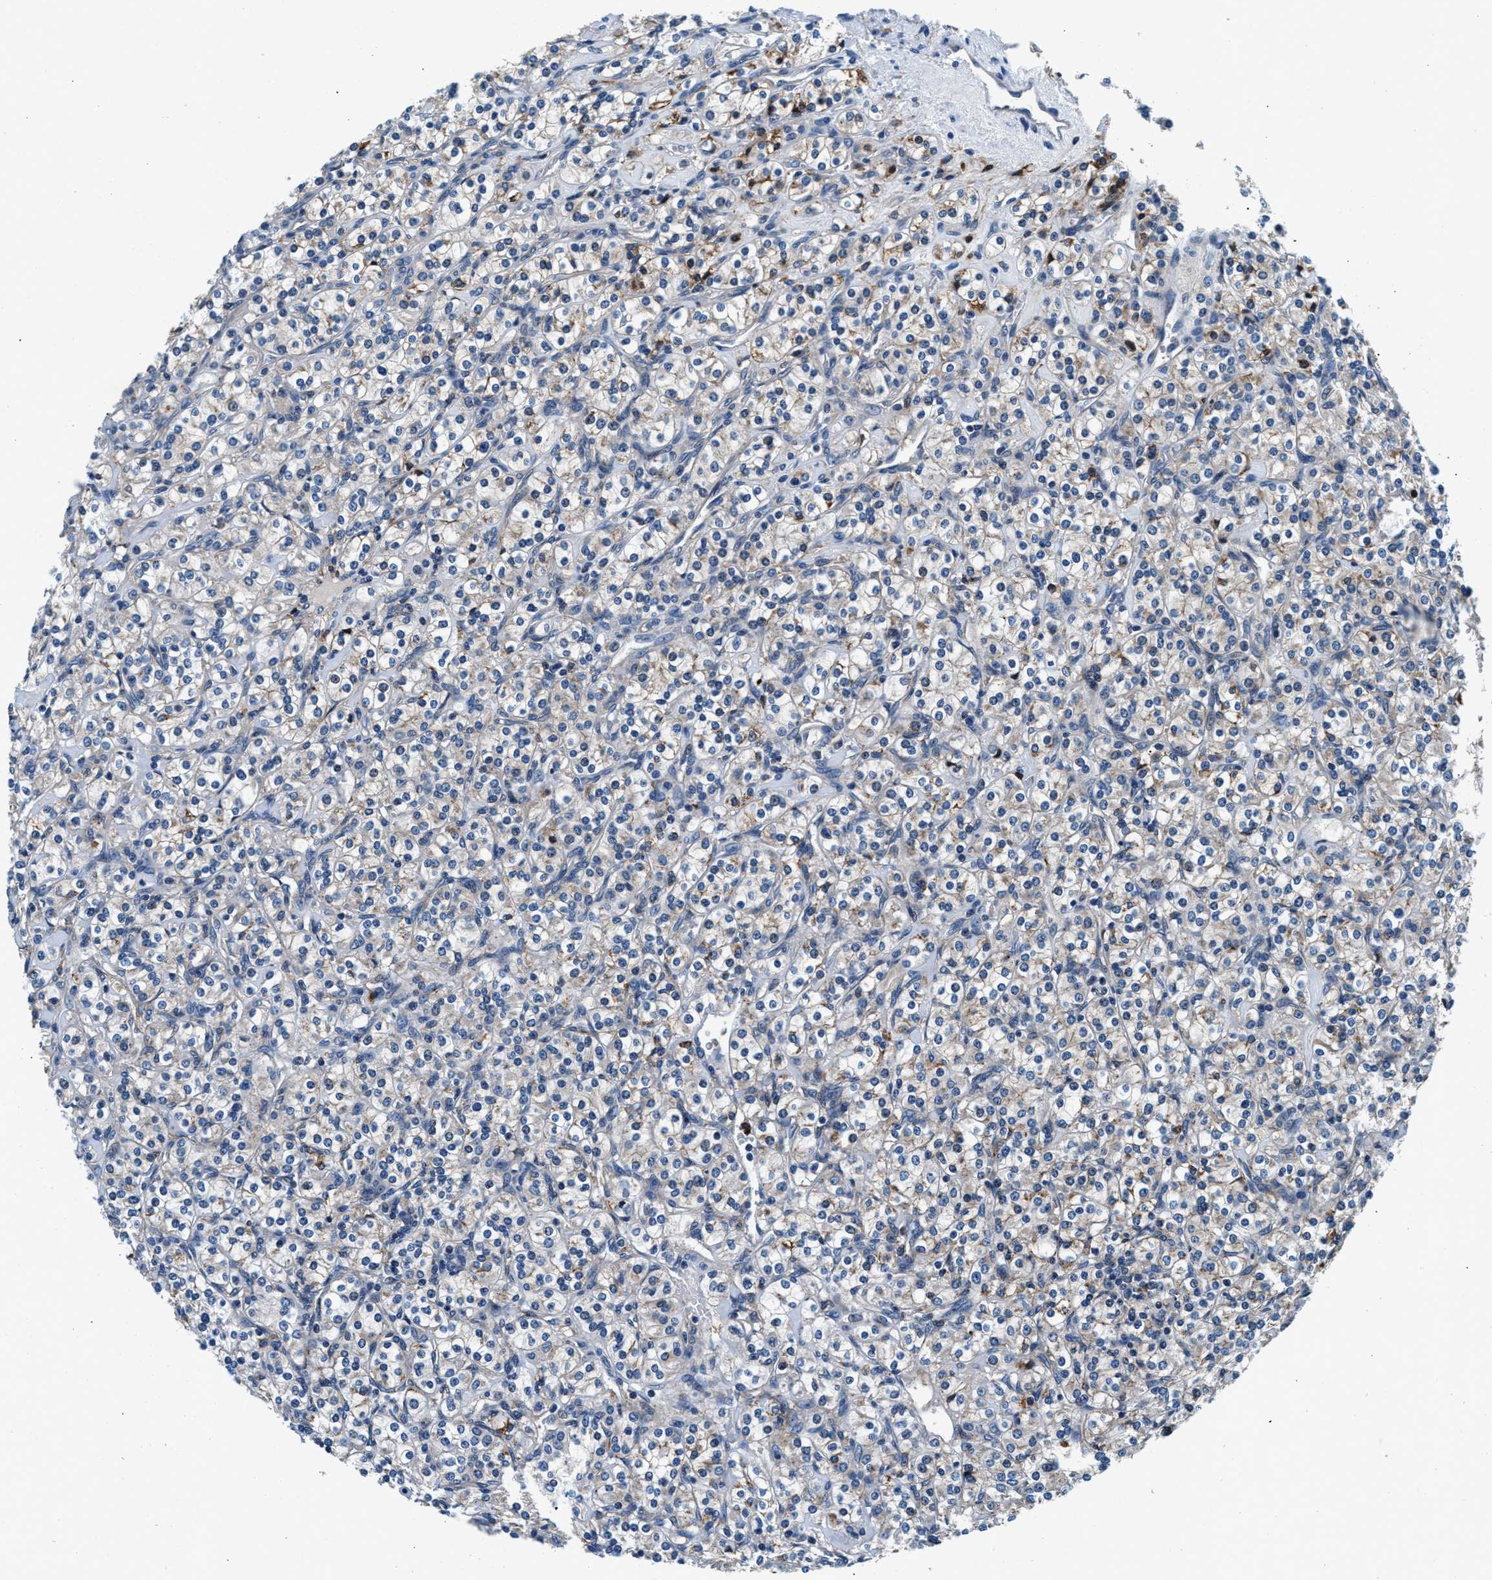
{"staining": {"intensity": "weak", "quantity": "25%-75%", "location": "cytoplasmic/membranous"}, "tissue": "renal cancer", "cell_type": "Tumor cells", "image_type": "cancer", "snomed": [{"axis": "morphology", "description": "Adenocarcinoma, NOS"}, {"axis": "topography", "description": "Kidney"}], "caption": "The immunohistochemical stain shows weak cytoplasmic/membranous expression in tumor cells of renal cancer tissue.", "gene": "SLFN11", "patient": {"sex": "male", "age": 77}}